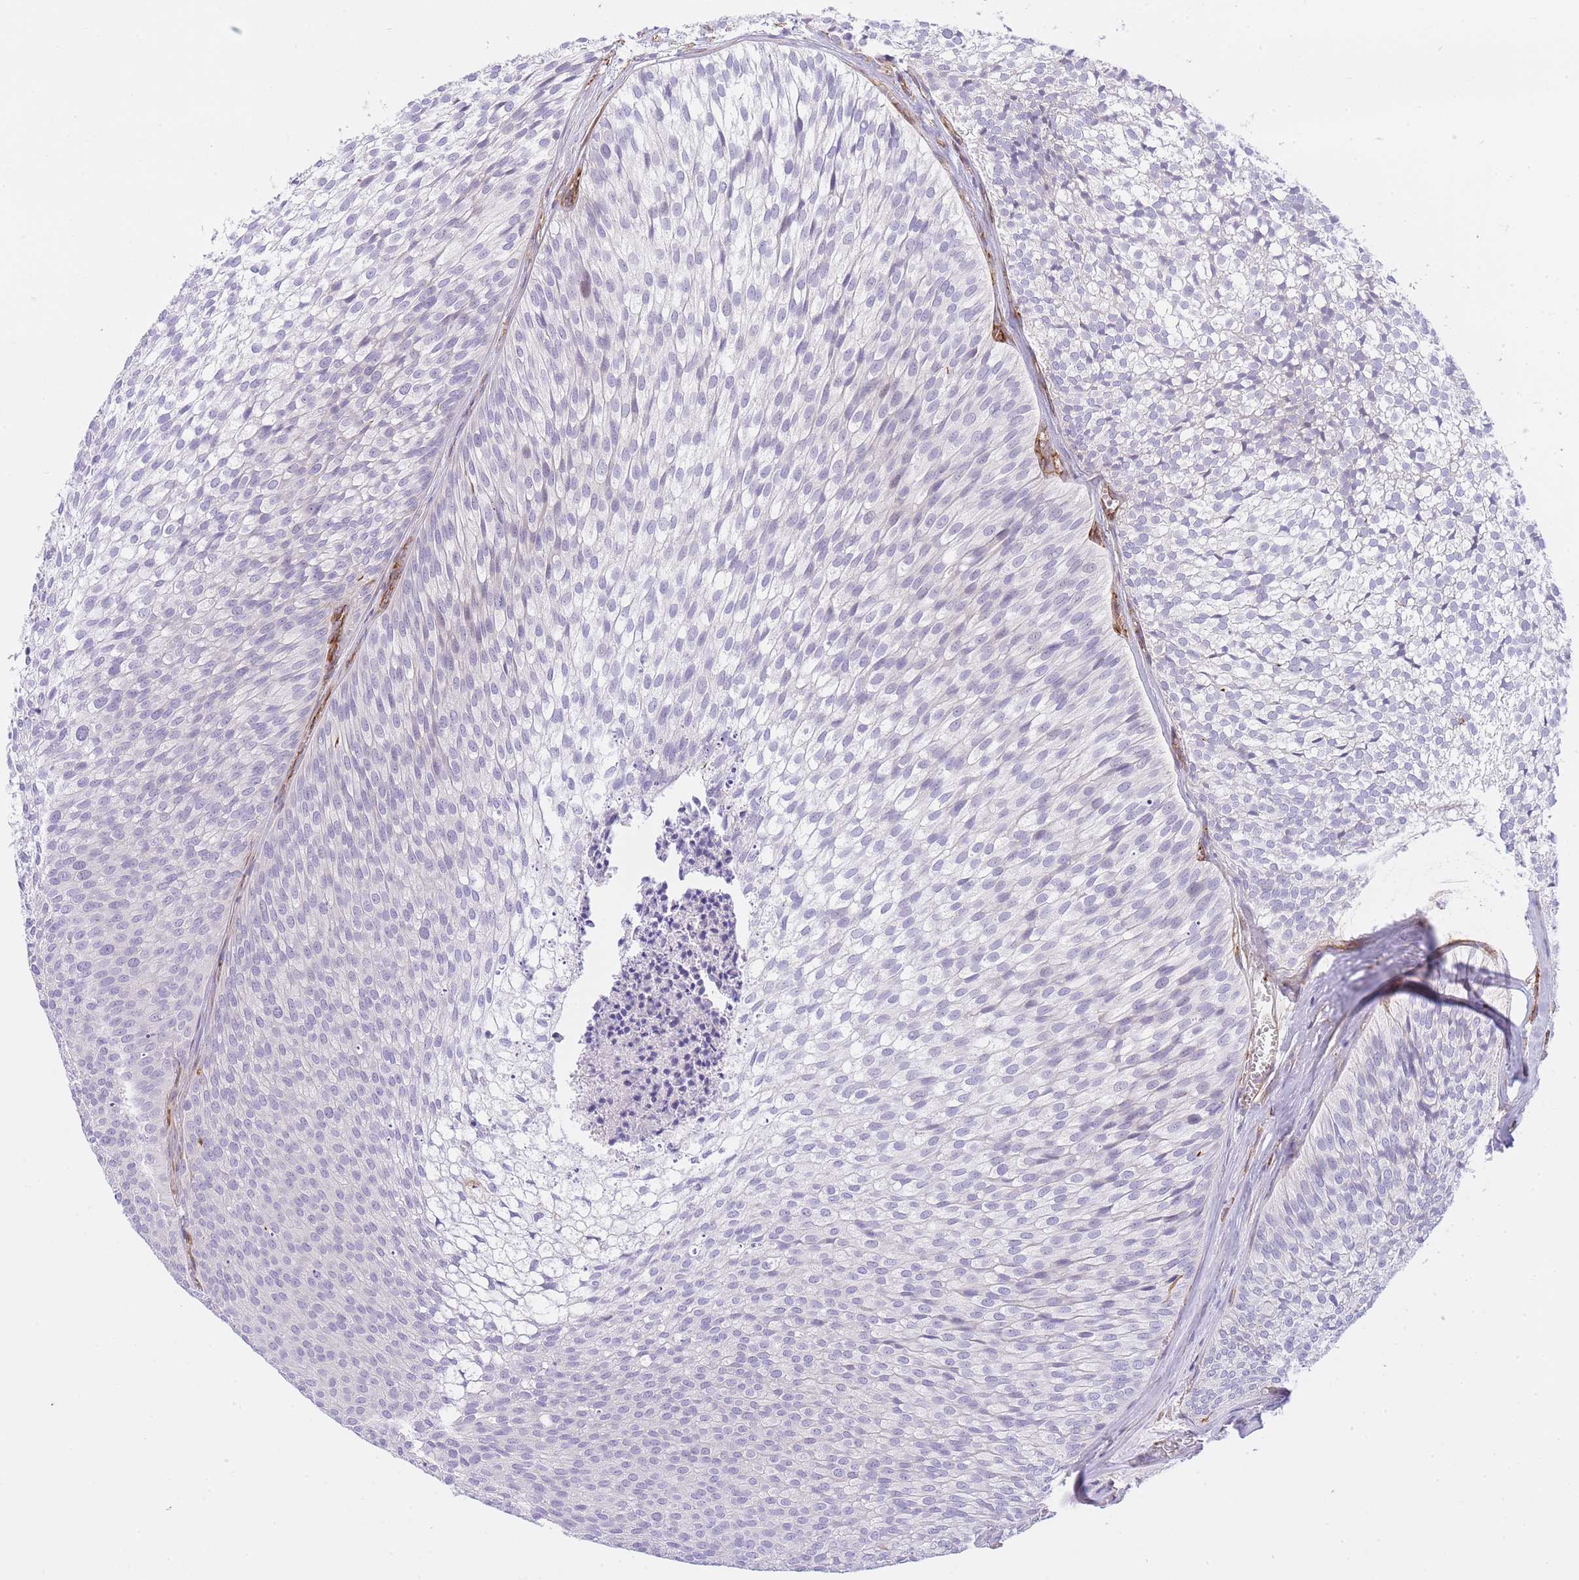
{"staining": {"intensity": "negative", "quantity": "none", "location": "none"}, "tissue": "urothelial cancer", "cell_type": "Tumor cells", "image_type": "cancer", "snomed": [{"axis": "morphology", "description": "Urothelial carcinoma, Low grade"}, {"axis": "topography", "description": "Urinary bladder"}], "caption": "Low-grade urothelial carcinoma was stained to show a protein in brown. There is no significant expression in tumor cells. (Brightfield microscopy of DAB (3,3'-diaminobenzidine) IHC at high magnification).", "gene": "ECPAS", "patient": {"sex": "male", "age": 91}}